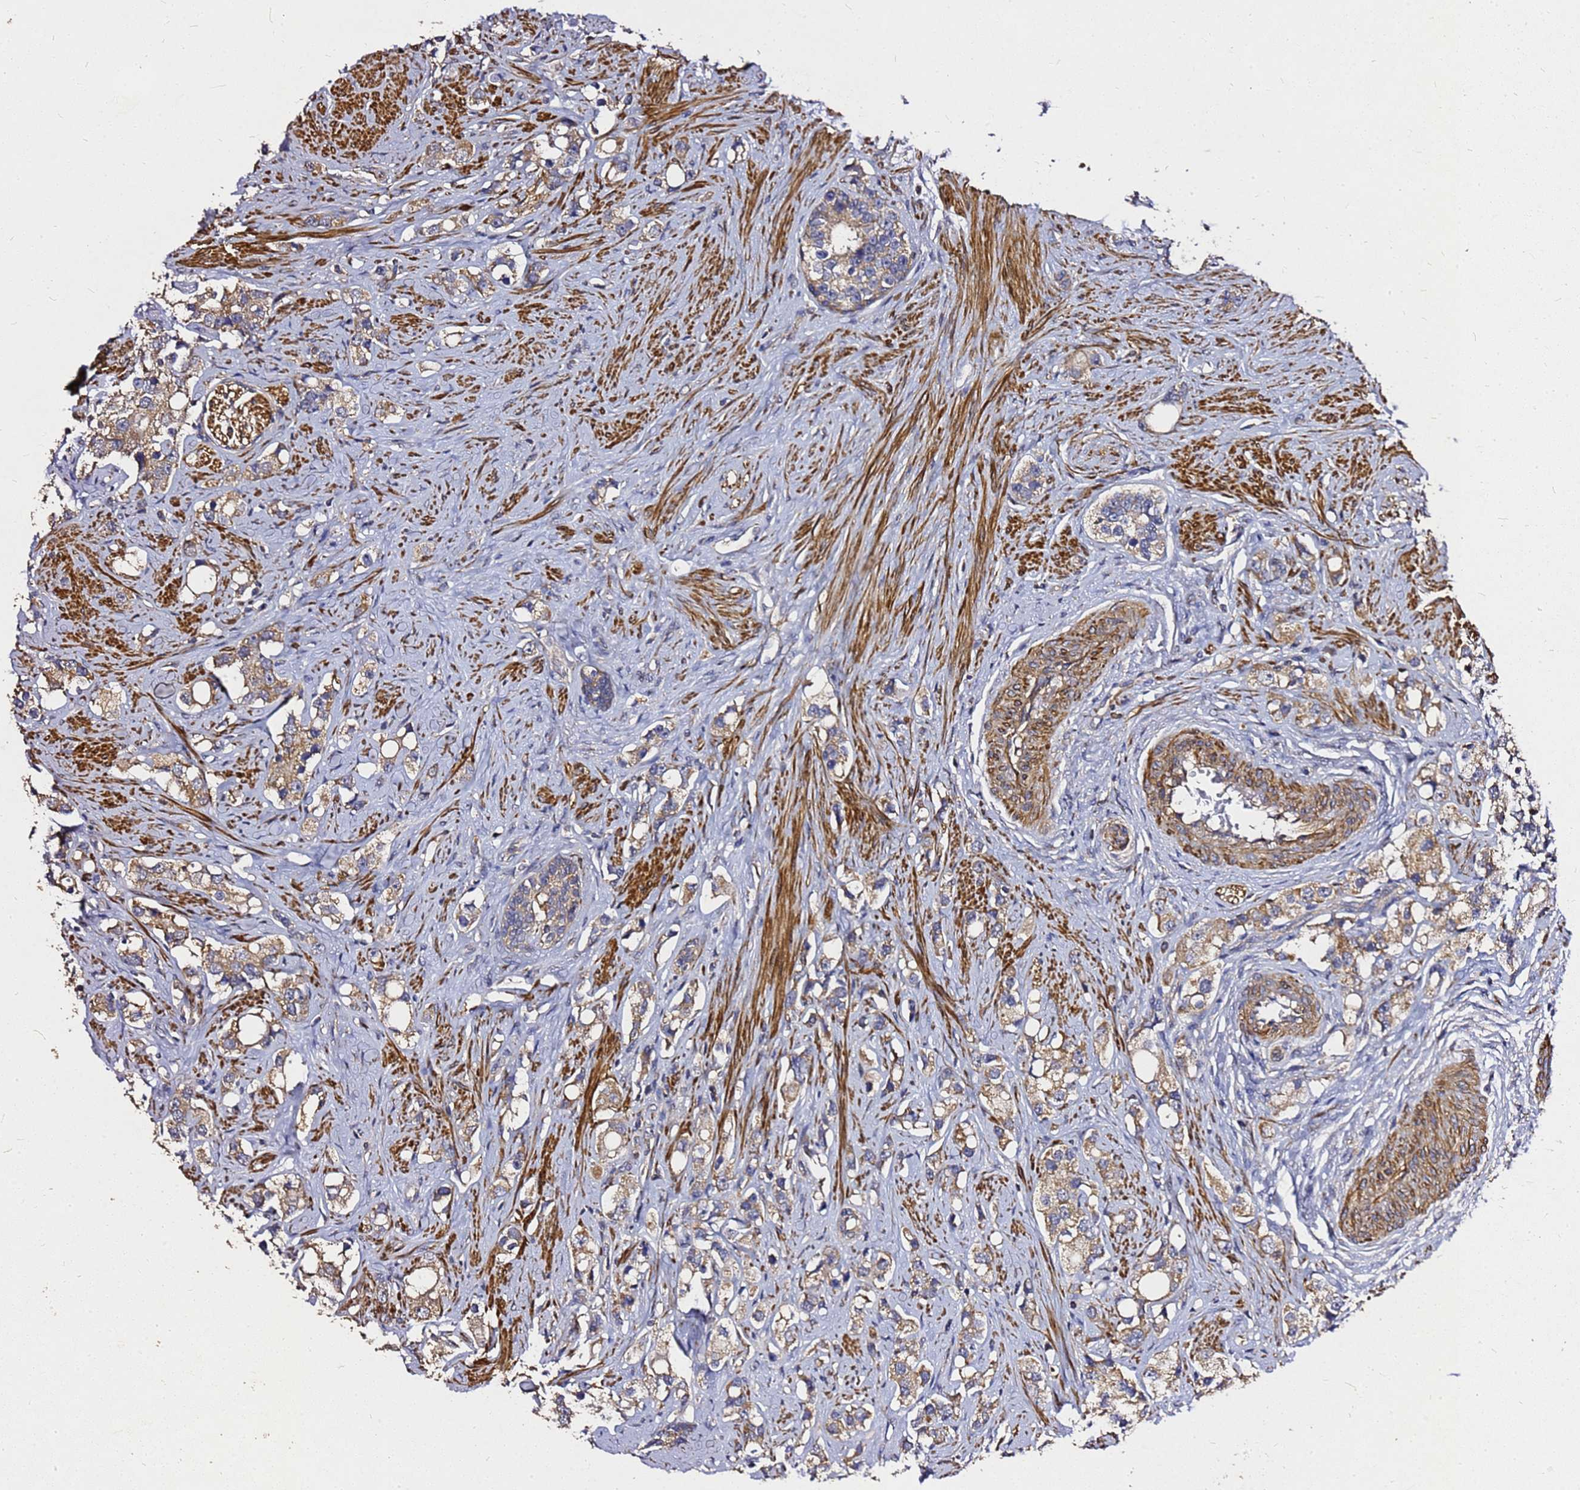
{"staining": {"intensity": "moderate", "quantity": ">75%", "location": "cytoplasmic/membranous"}, "tissue": "prostate cancer", "cell_type": "Tumor cells", "image_type": "cancer", "snomed": [{"axis": "morphology", "description": "Adenocarcinoma, High grade"}, {"axis": "topography", "description": "Prostate"}], "caption": "Moderate cytoplasmic/membranous protein staining is identified in about >75% of tumor cells in adenocarcinoma (high-grade) (prostate).", "gene": "RSPRY1", "patient": {"sex": "male", "age": 63}}